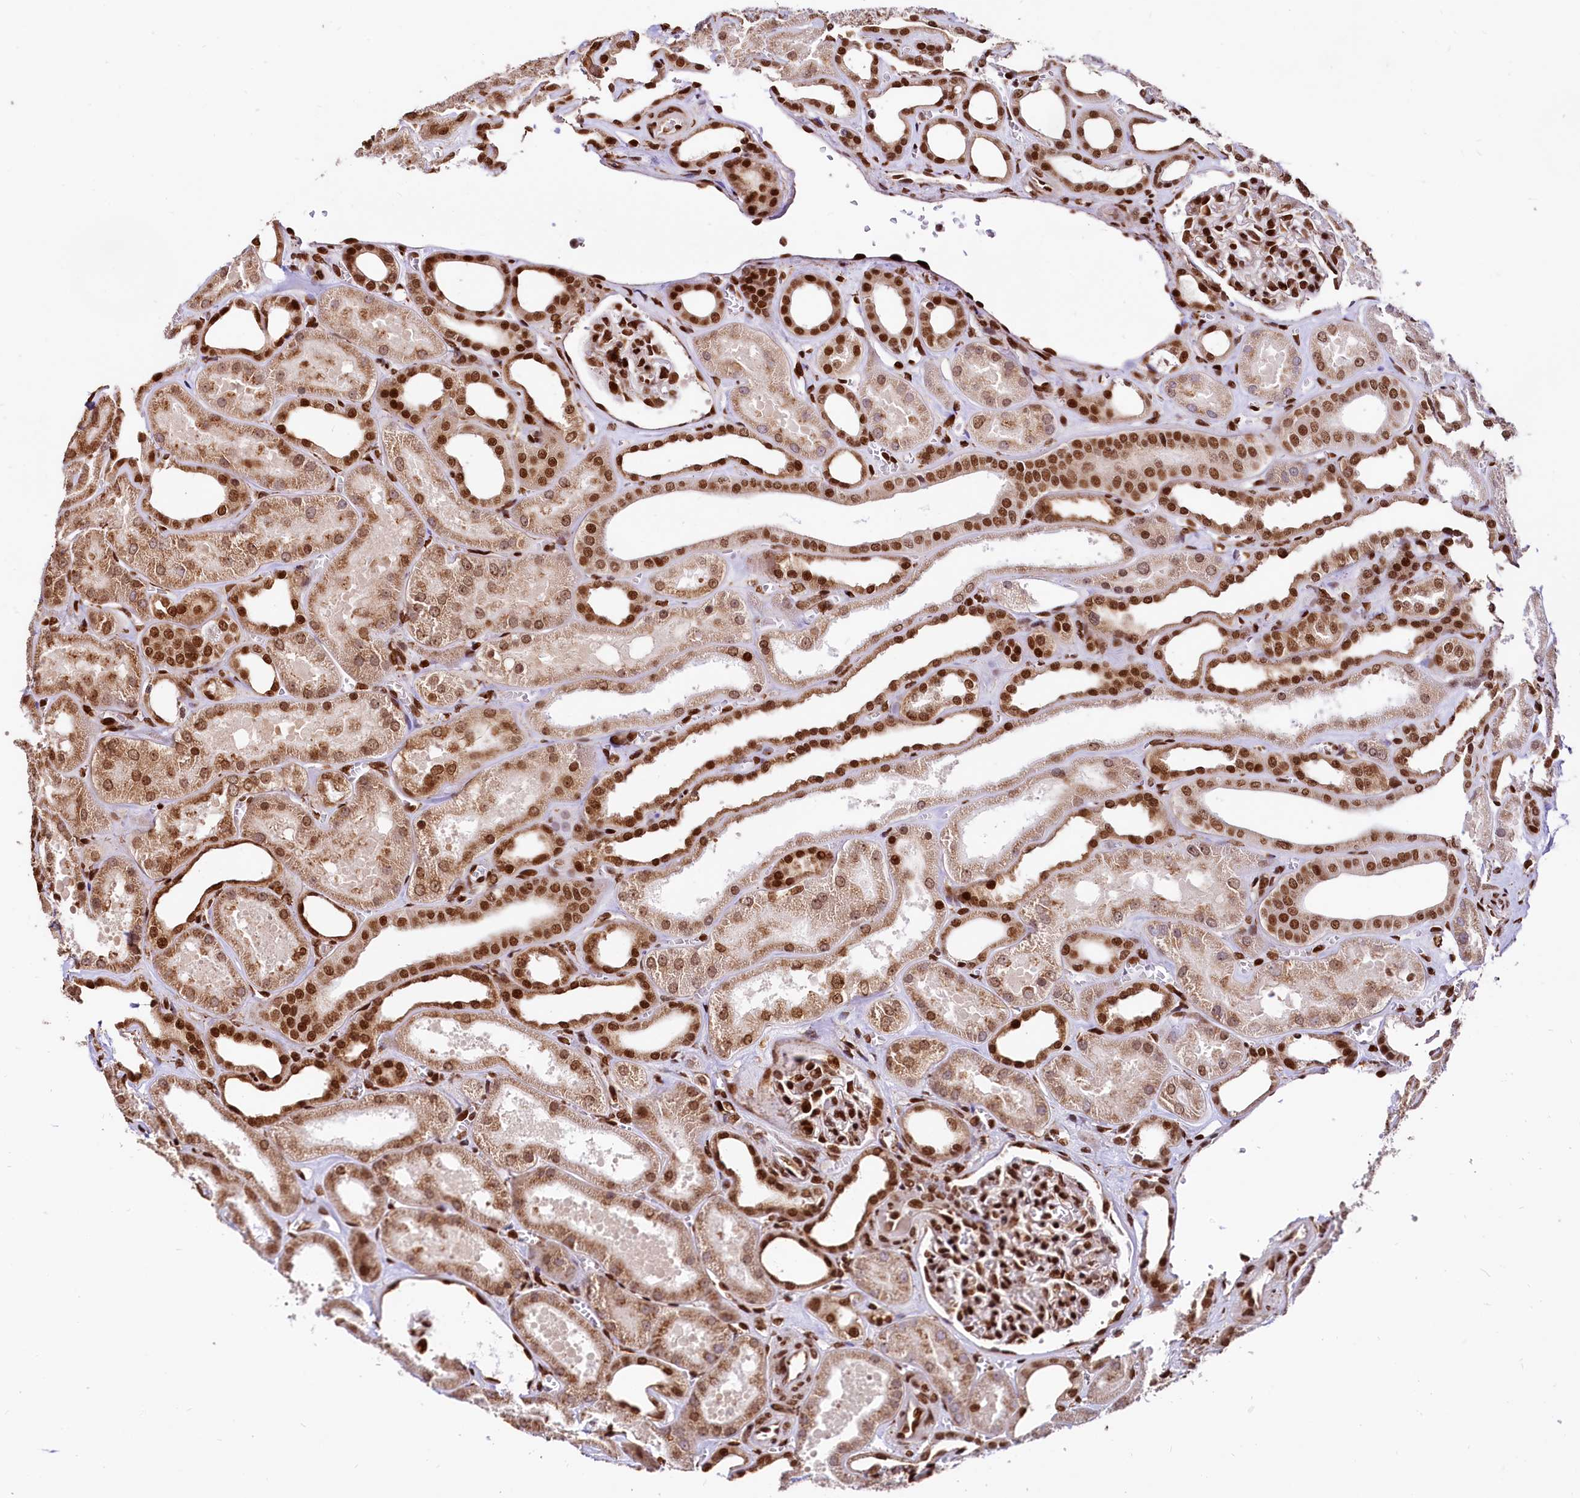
{"staining": {"intensity": "strong", "quantity": ">75%", "location": "nuclear"}, "tissue": "kidney", "cell_type": "Cells in glomeruli", "image_type": "normal", "snomed": [{"axis": "morphology", "description": "Normal tissue, NOS"}, {"axis": "morphology", "description": "Adenocarcinoma, NOS"}, {"axis": "topography", "description": "Kidney"}], "caption": "Immunohistochemistry (IHC) histopathology image of unremarkable kidney stained for a protein (brown), which displays high levels of strong nuclear positivity in about >75% of cells in glomeruli.", "gene": "PDS5B", "patient": {"sex": "female", "age": 68}}